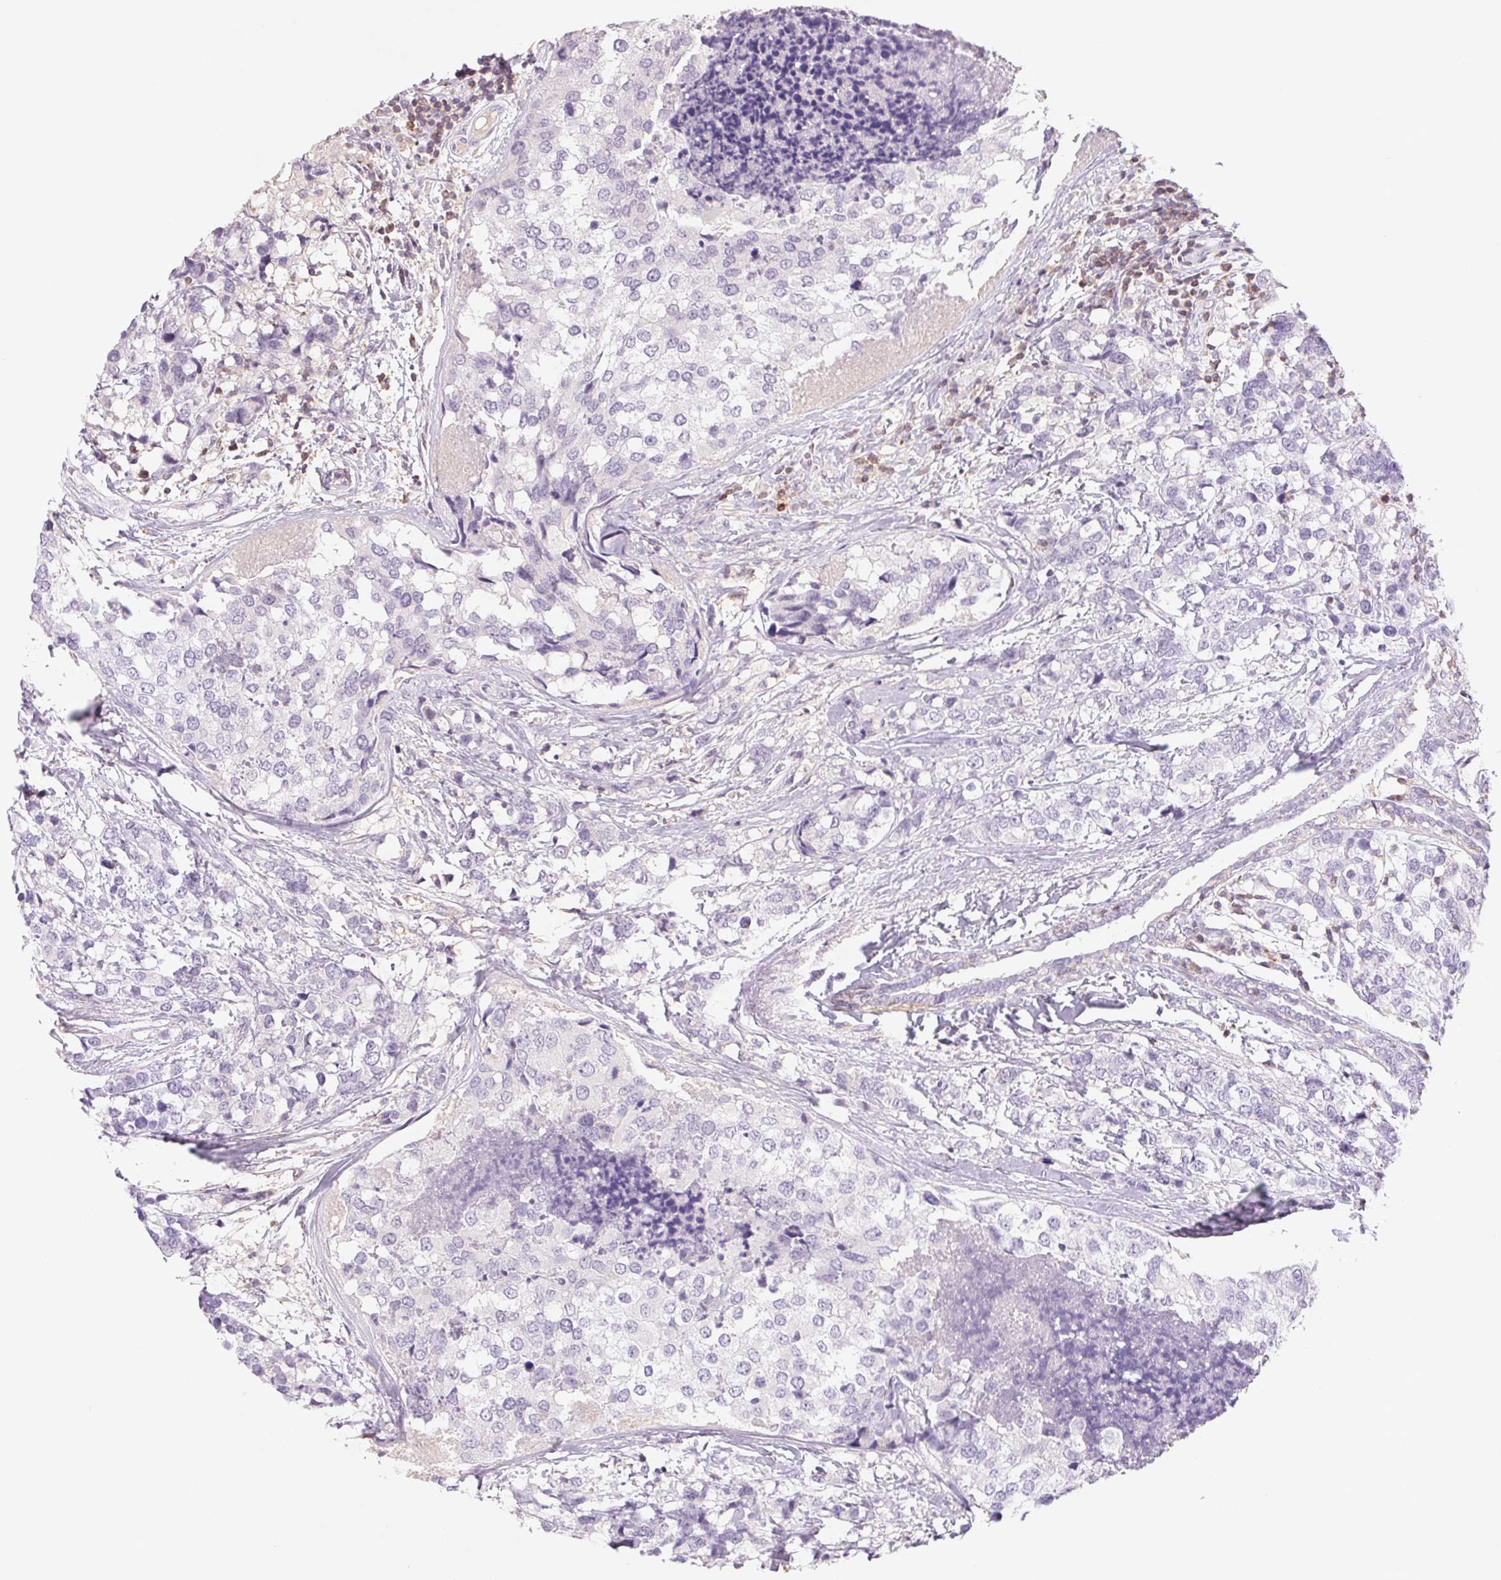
{"staining": {"intensity": "negative", "quantity": "none", "location": "none"}, "tissue": "breast cancer", "cell_type": "Tumor cells", "image_type": "cancer", "snomed": [{"axis": "morphology", "description": "Lobular carcinoma"}, {"axis": "topography", "description": "Breast"}], "caption": "Breast cancer (lobular carcinoma) was stained to show a protein in brown. There is no significant expression in tumor cells. (DAB (3,3'-diaminobenzidine) IHC, high magnification).", "gene": "KIF26A", "patient": {"sex": "female", "age": 59}}